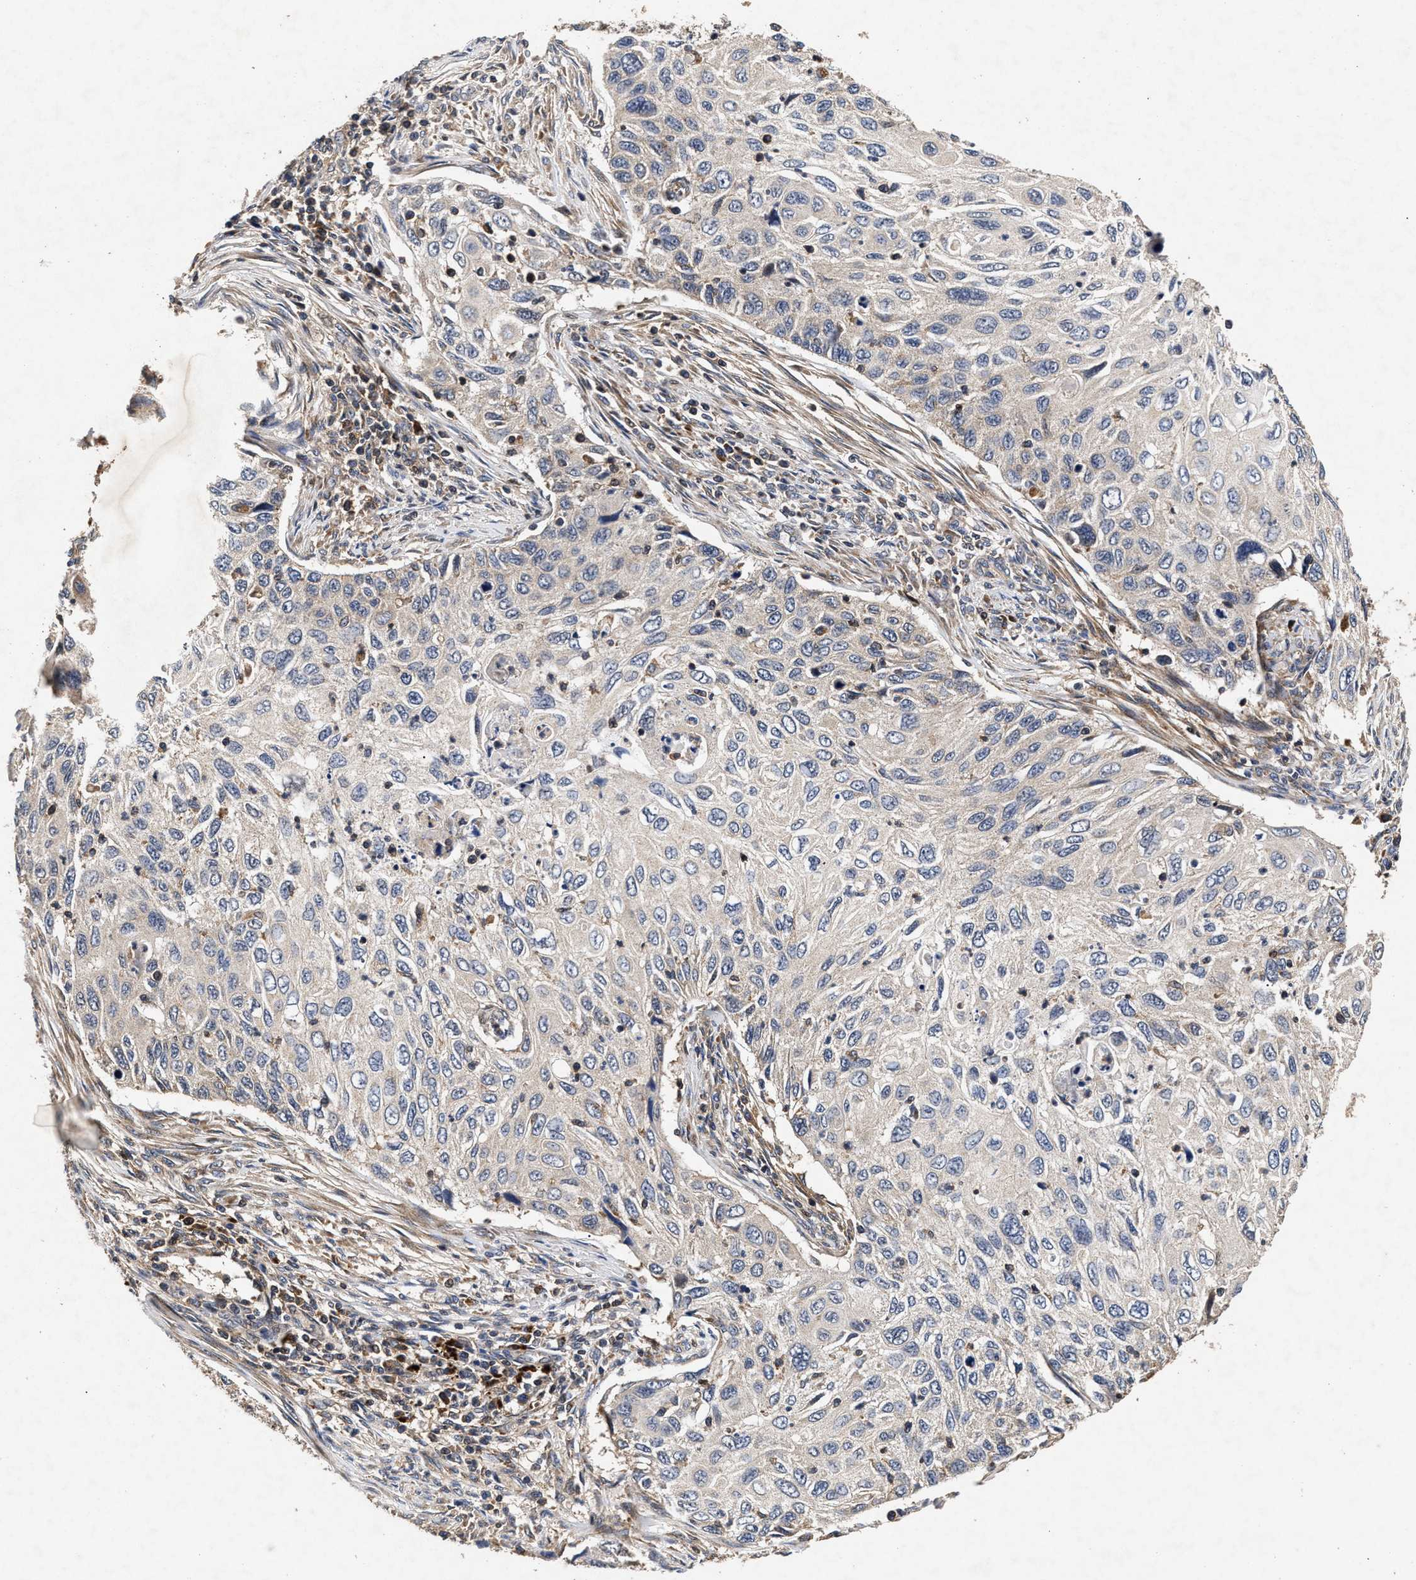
{"staining": {"intensity": "negative", "quantity": "none", "location": "none"}, "tissue": "cervical cancer", "cell_type": "Tumor cells", "image_type": "cancer", "snomed": [{"axis": "morphology", "description": "Squamous cell carcinoma, NOS"}, {"axis": "topography", "description": "Cervix"}], "caption": "The photomicrograph demonstrates no significant positivity in tumor cells of squamous cell carcinoma (cervical). (Immunohistochemistry, brightfield microscopy, high magnification).", "gene": "NFKB2", "patient": {"sex": "female", "age": 70}}